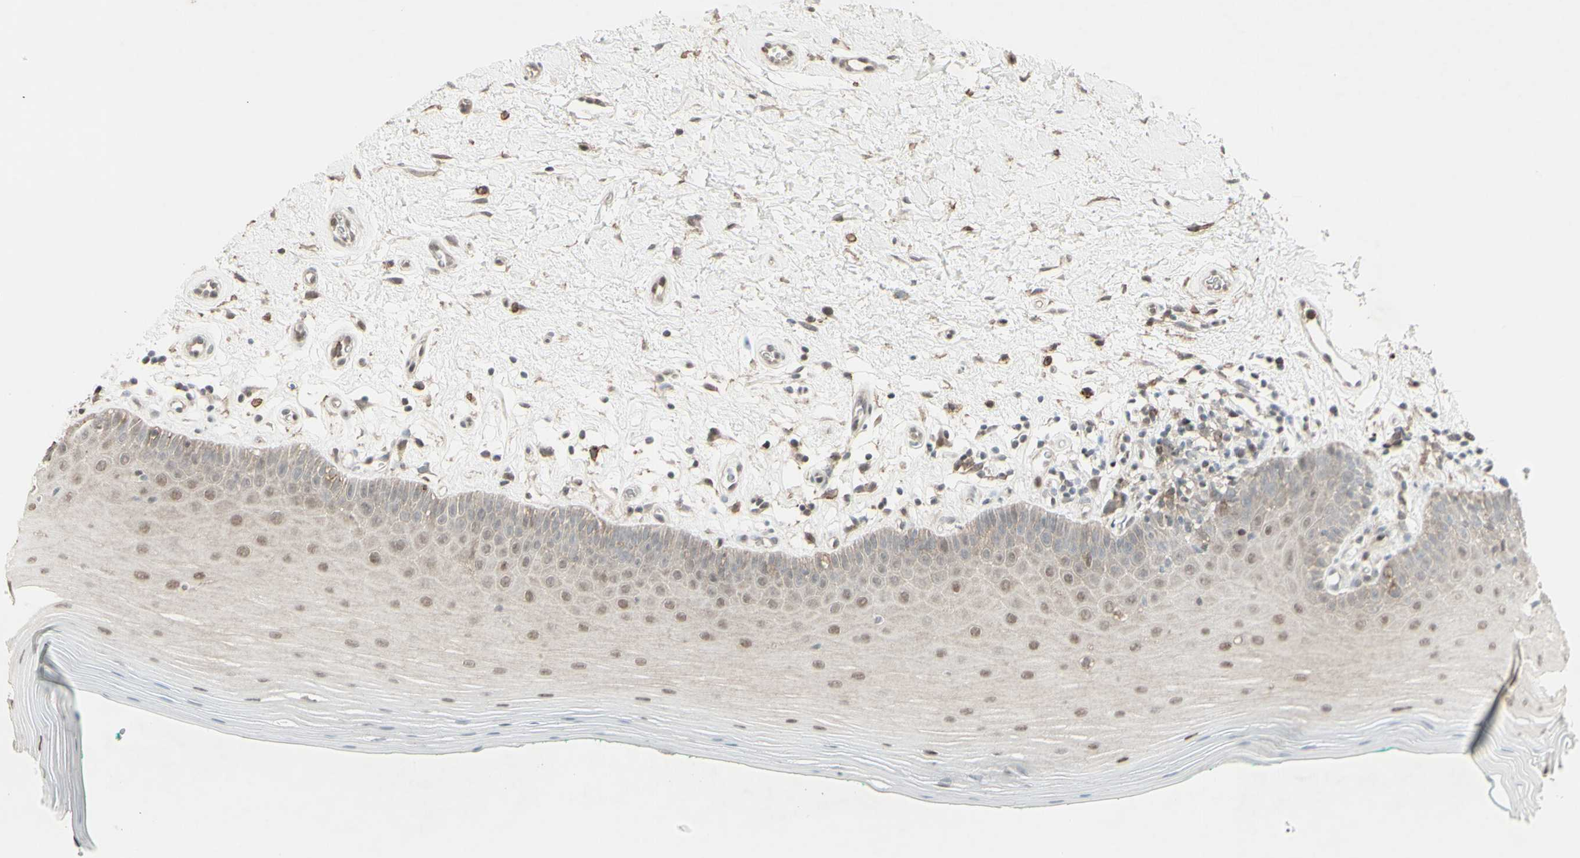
{"staining": {"intensity": "strong", "quantity": "<25%", "location": "nuclear"}, "tissue": "oral mucosa", "cell_type": "Squamous epithelial cells", "image_type": "normal", "snomed": [{"axis": "morphology", "description": "Normal tissue, NOS"}, {"axis": "topography", "description": "Skeletal muscle"}, {"axis": "topography", "description": "Oral tissue"}], "caption": "Immunohistochemical staining of benign human oral mucosa displays <25% levels of strong nuclear protein expression in approximately <25% of squamous epithelial cells. The staining is performed using DAB brown chromogen to label protein expression. The nuclei are counter-stained blue using hematoxylin.", "gene": "CD33", "patient": {"sex": "male", "age": 58}}